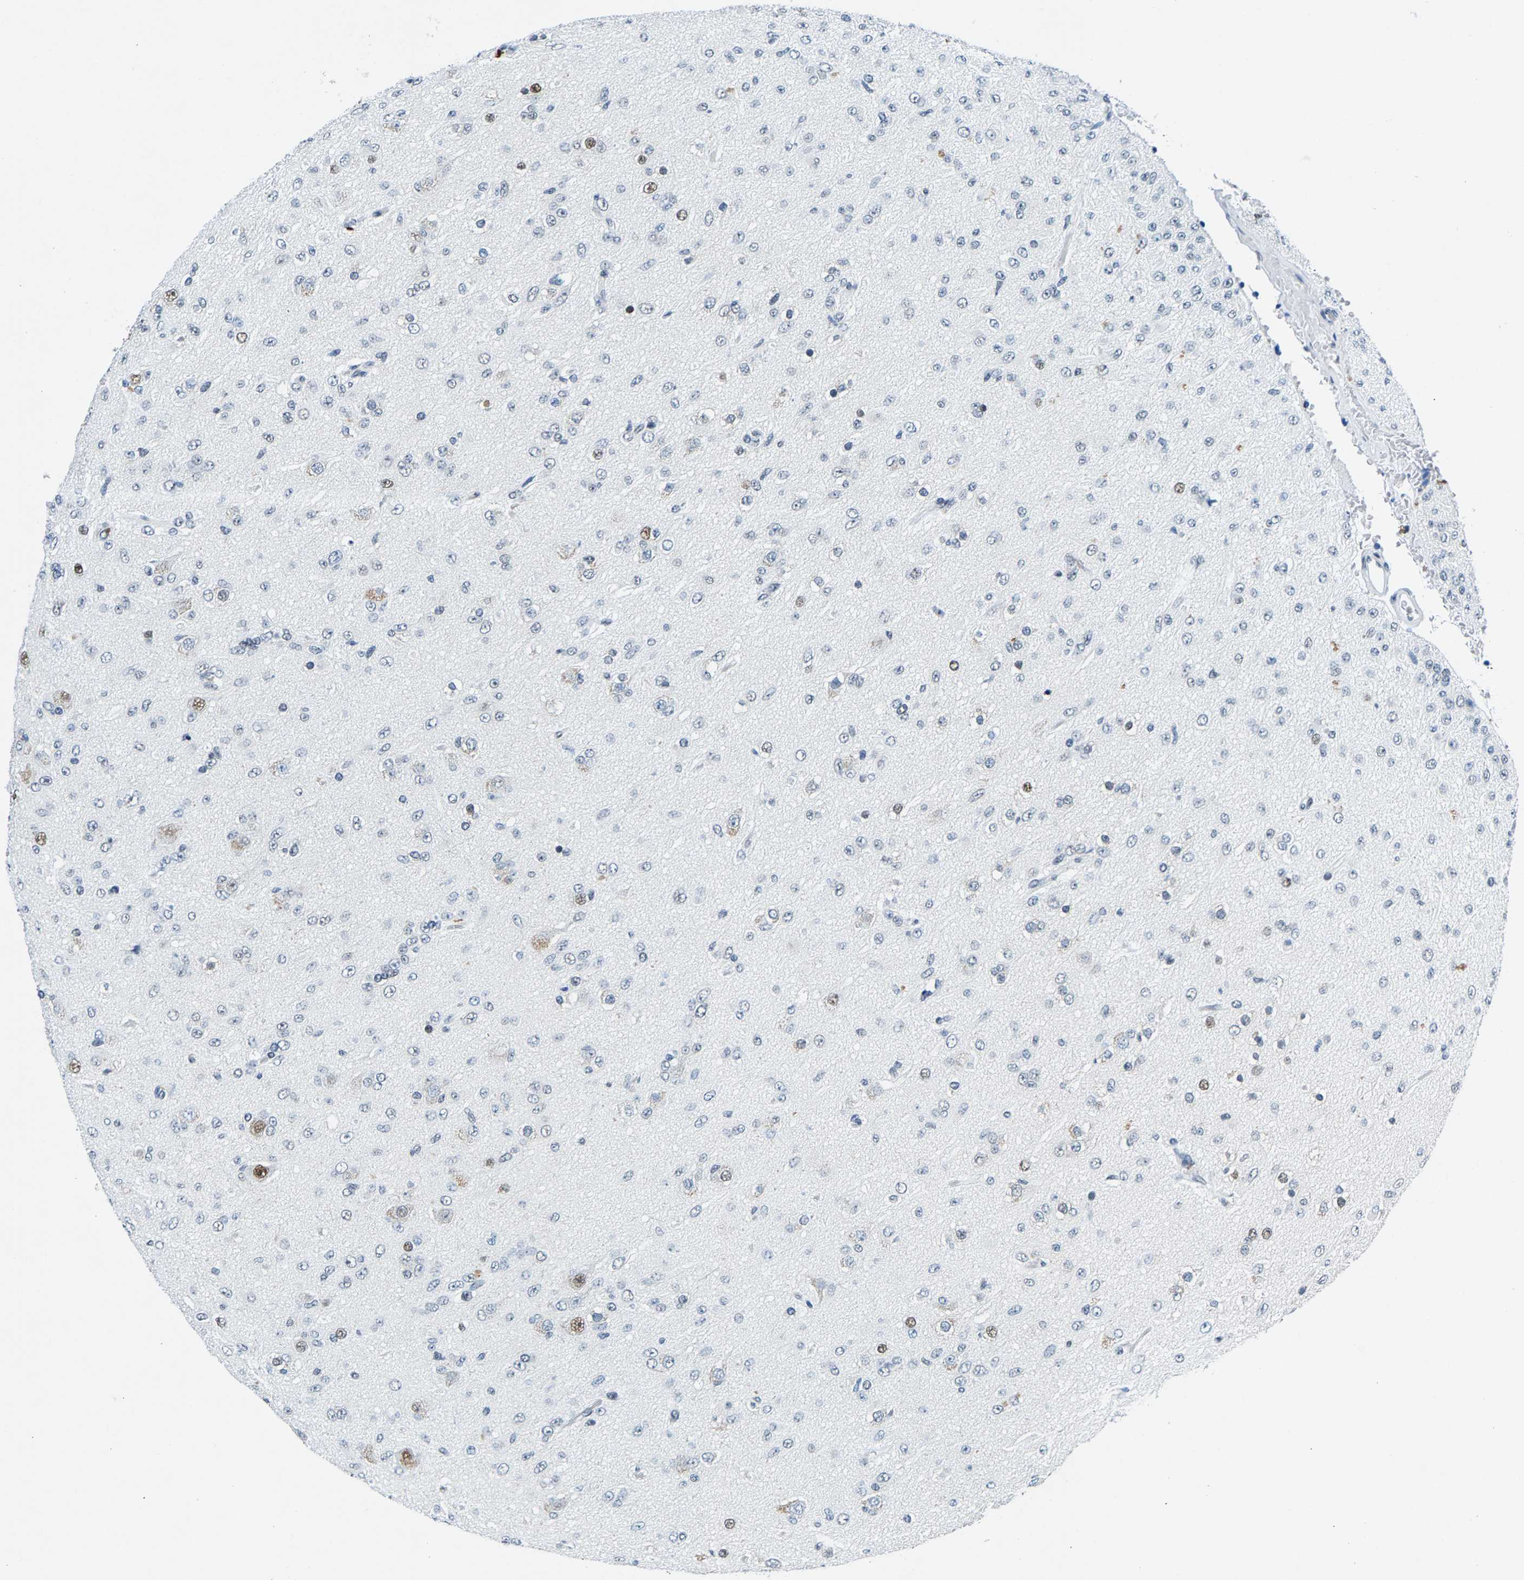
{"staining": {"intensity": "weak", "quantity": "<25%", "location": "nuclear"}, "tissue": "glioma", "cell_type": "Tumor cells", "image_type": "cancer", "snomed": [{"axis": "morphology", "description": "Glioma, malignant, Low grade"}, {"axis": "topography", "description": "Brain"}], "caption": "Tumor cells are negative for brown protein staining in glioma.", "gene": "ATF2", "patient": {"sex": "male", "age": 65}}